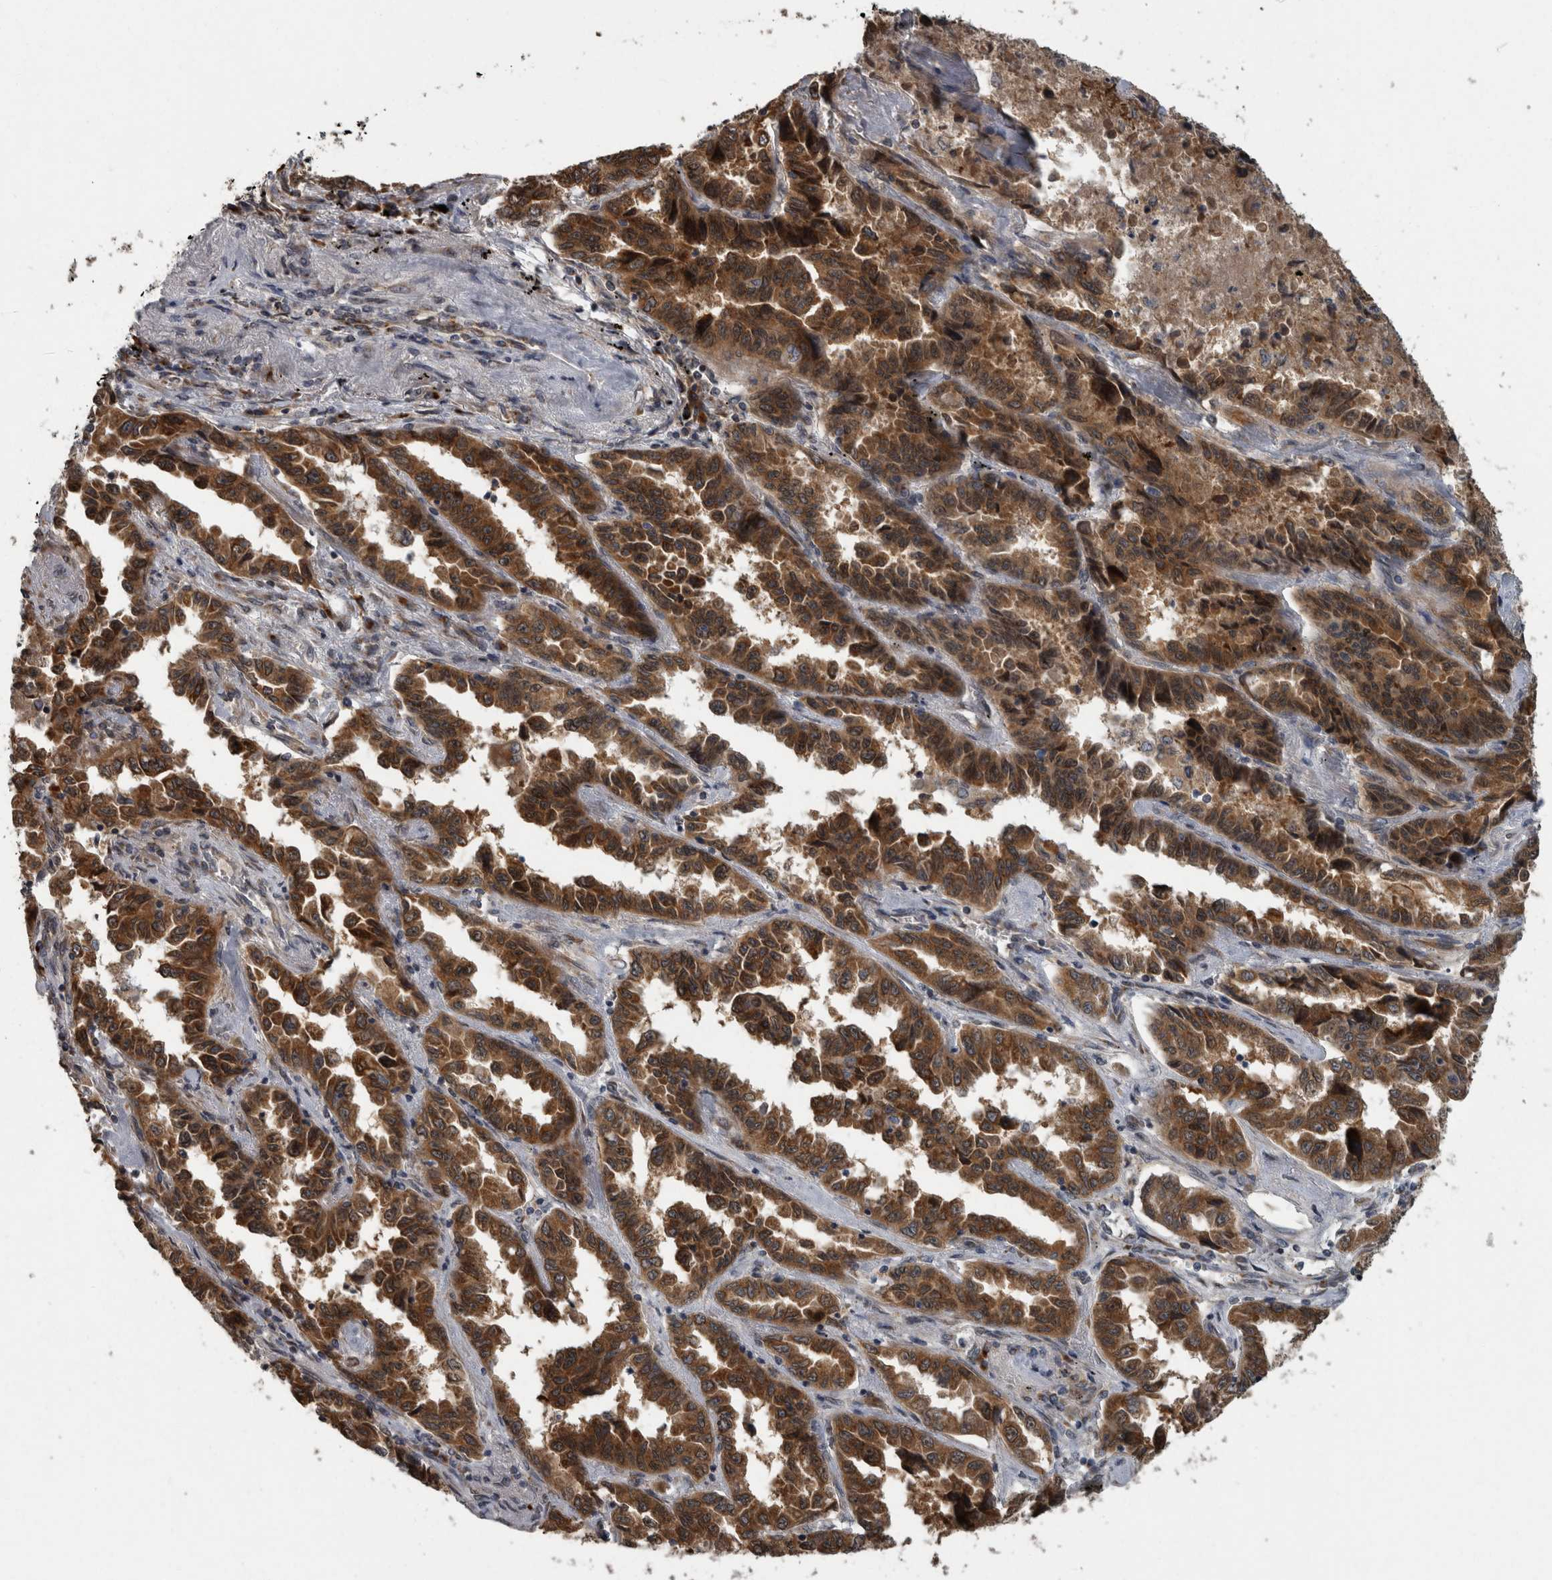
{"staining": {"intensity": "strong", "quantity": ">75%", "location": "cytoplasmic/membranous"}, "tissue": "lung cancer", "cell_type": "Tumor cells", "image_type": "cancer", "snomed": [{"axis": "morphology", "description": "Adenocarcinoma, NOS"}, {"axis": "topography", "description": "Lung"}], "caption": "A brown stain shows strong cytoplasmic/membranous staining of a protein in lung cancer tumor cells.", "gene": "LMAN2L", "patient": {"sex": "female", "age": 51}}